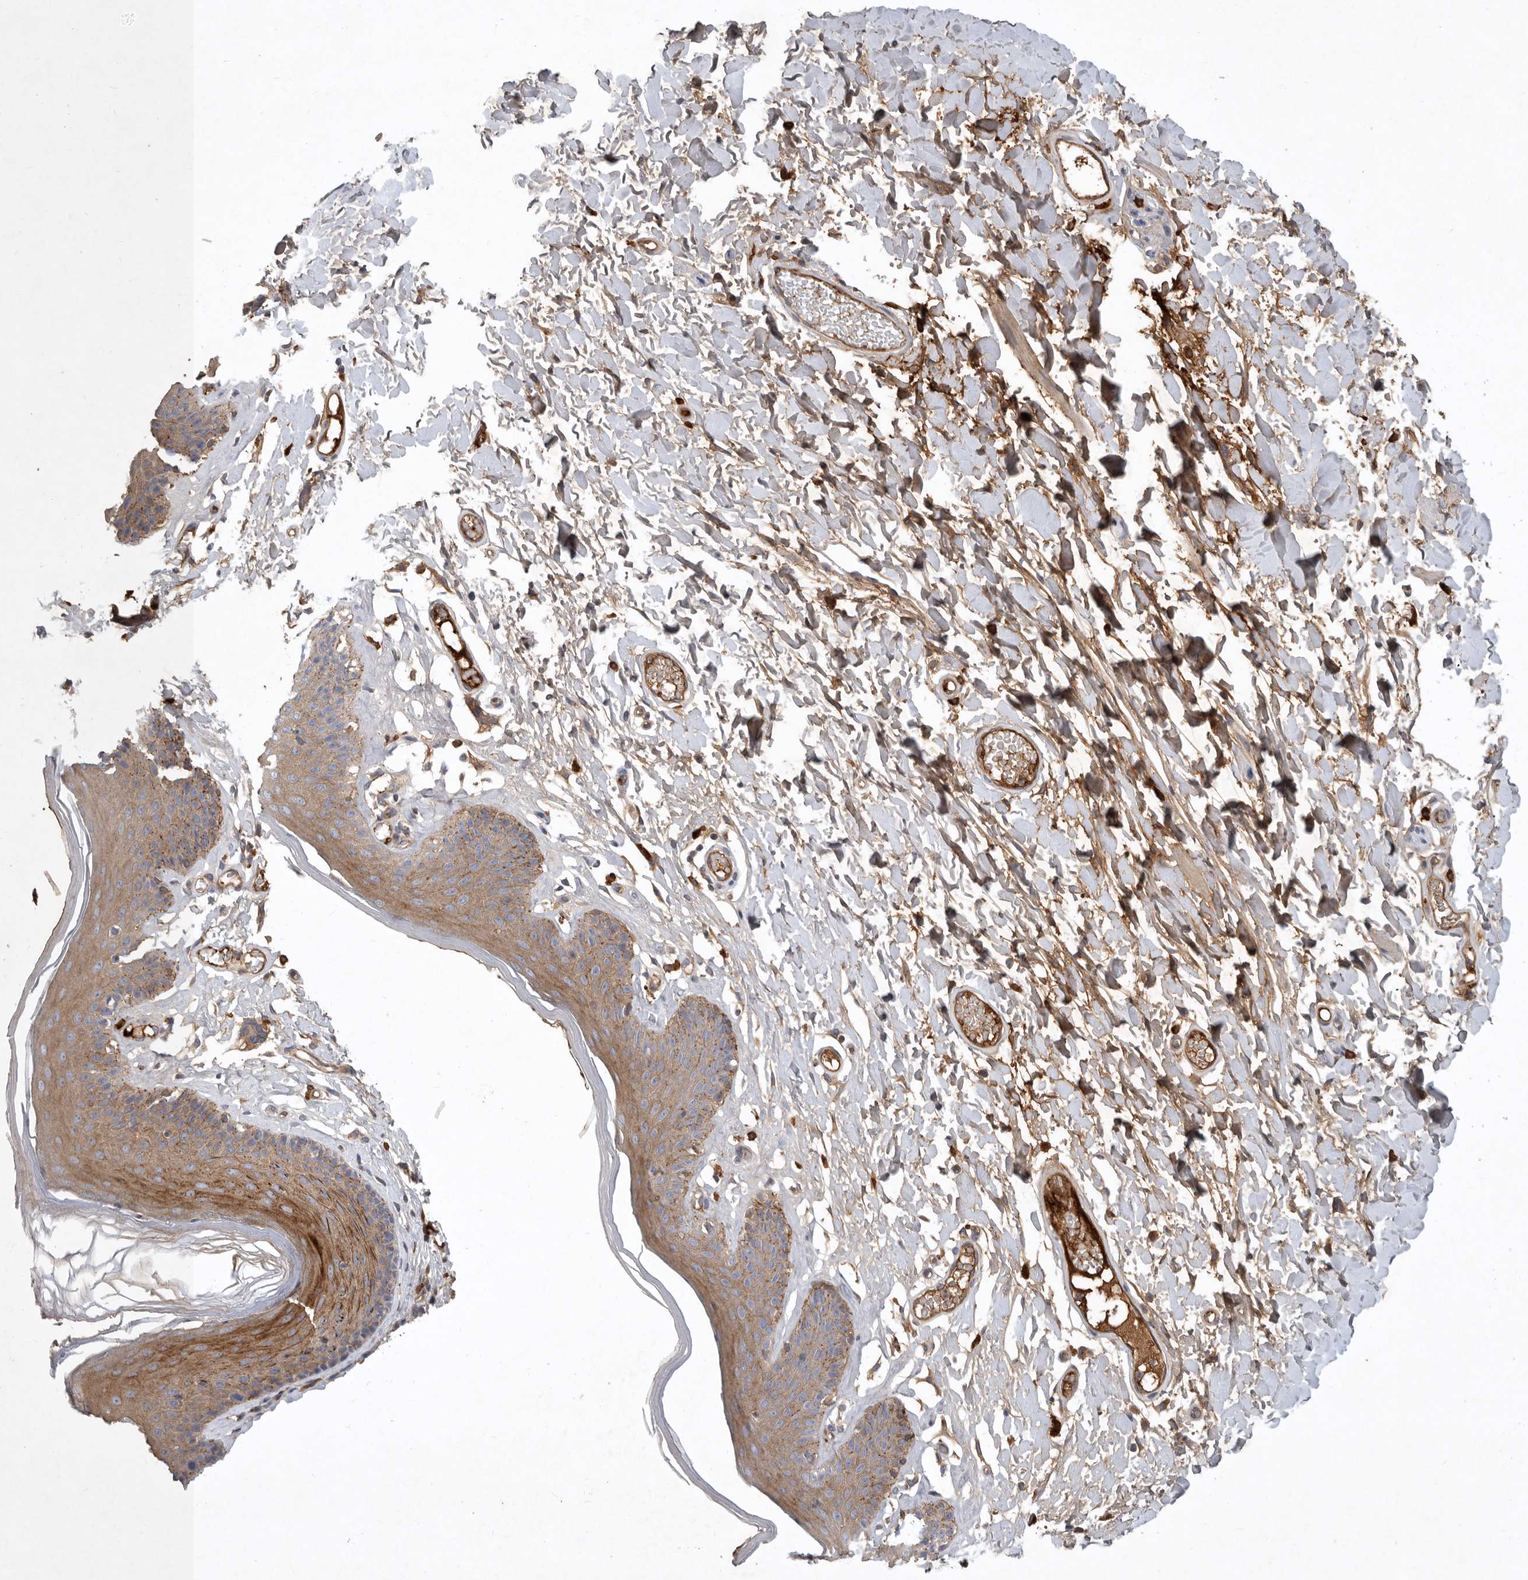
{"staining": {"intensity": "moderate", "quantity": ">75%", "location": "cytoplasmic/membranous"}, "tissue": "skin", "cell_type": "Epidermal cells", "image_type": "normal", "snomed": [{"axis": "morphology", "description": "Normal tissue, NOS"}, {"axis": "topography", "description": "Vulva"}], "caption": "Protein expression analysis of unremarkable human skin reveals moderate cytoplasmic/membranous staining in about >75% of epidermal cells.", "gene": "MLPH", "patient": {"sex": "female", "age": 73}}